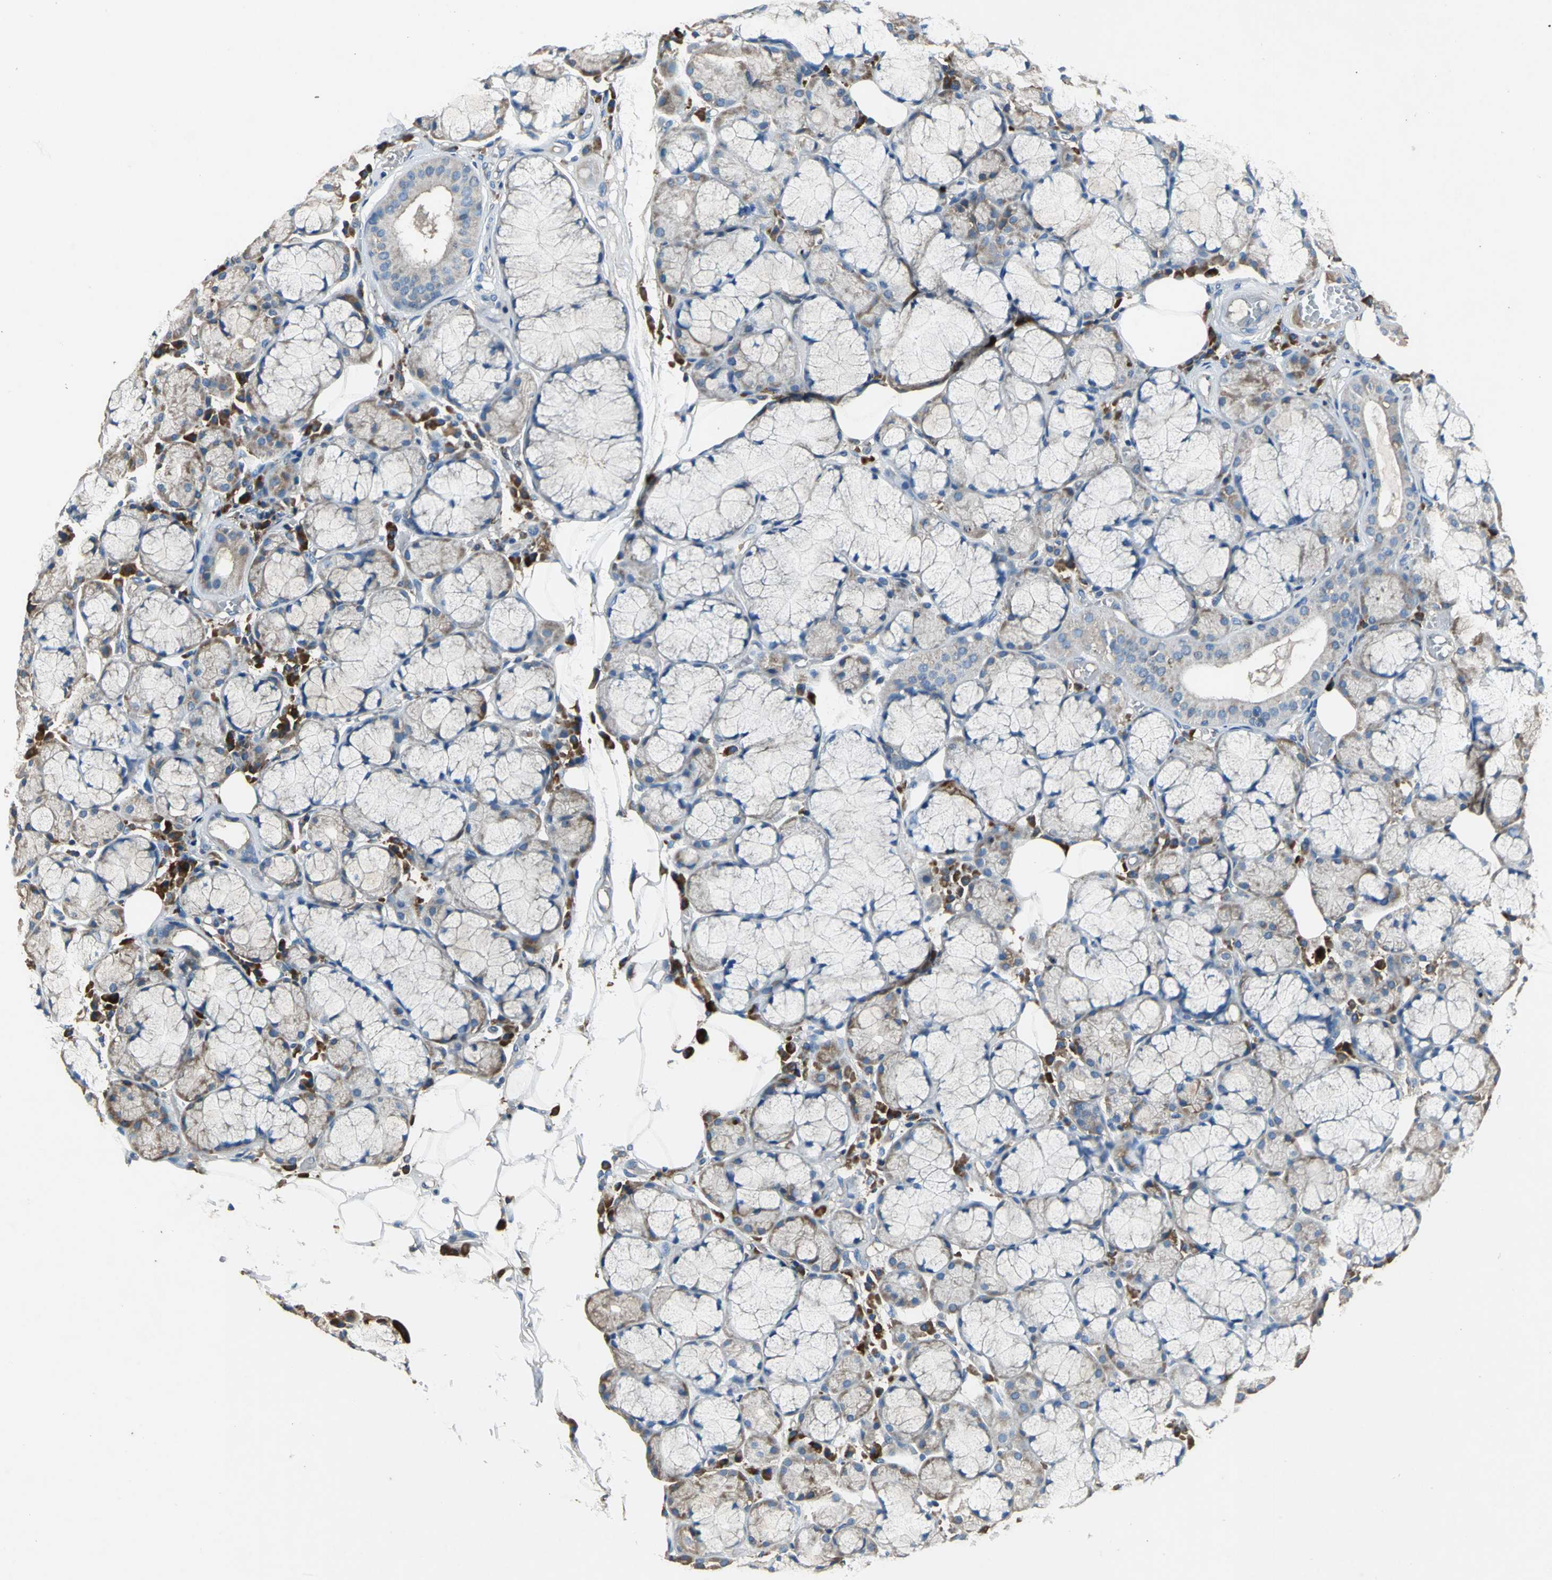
{"staining": {"intensity": "weak", "quantity": "25%-75%", "location": "cytoplasmic/membranous"}, "tissue": "salivary gland", "cell_type": "Glandular cells", "image_type": "normal", "snomed": [{"axis": "morphology", "description": "Normal tissue, NOS"}, {"axis": "topography", "description": "Skeletal muscle"}, {"axis": "topography", "description": "Oral tissue"}, {"axis": "topography", "description": "Salivary gland"}, {"axis": "topography", "description": "Peripheral nerve tissue"}], "caption": "This micrograph exhibits unremarkable salivary gland stained with immunohistochemistry (IHC) to label a protein in brown. The cytoplasmic/membranous of glandular cells show weak positivity for the protein. Nuclei are counter-stained blue.", "gene": "HEPH", "patient": {"sex": "male", "age": 54}}